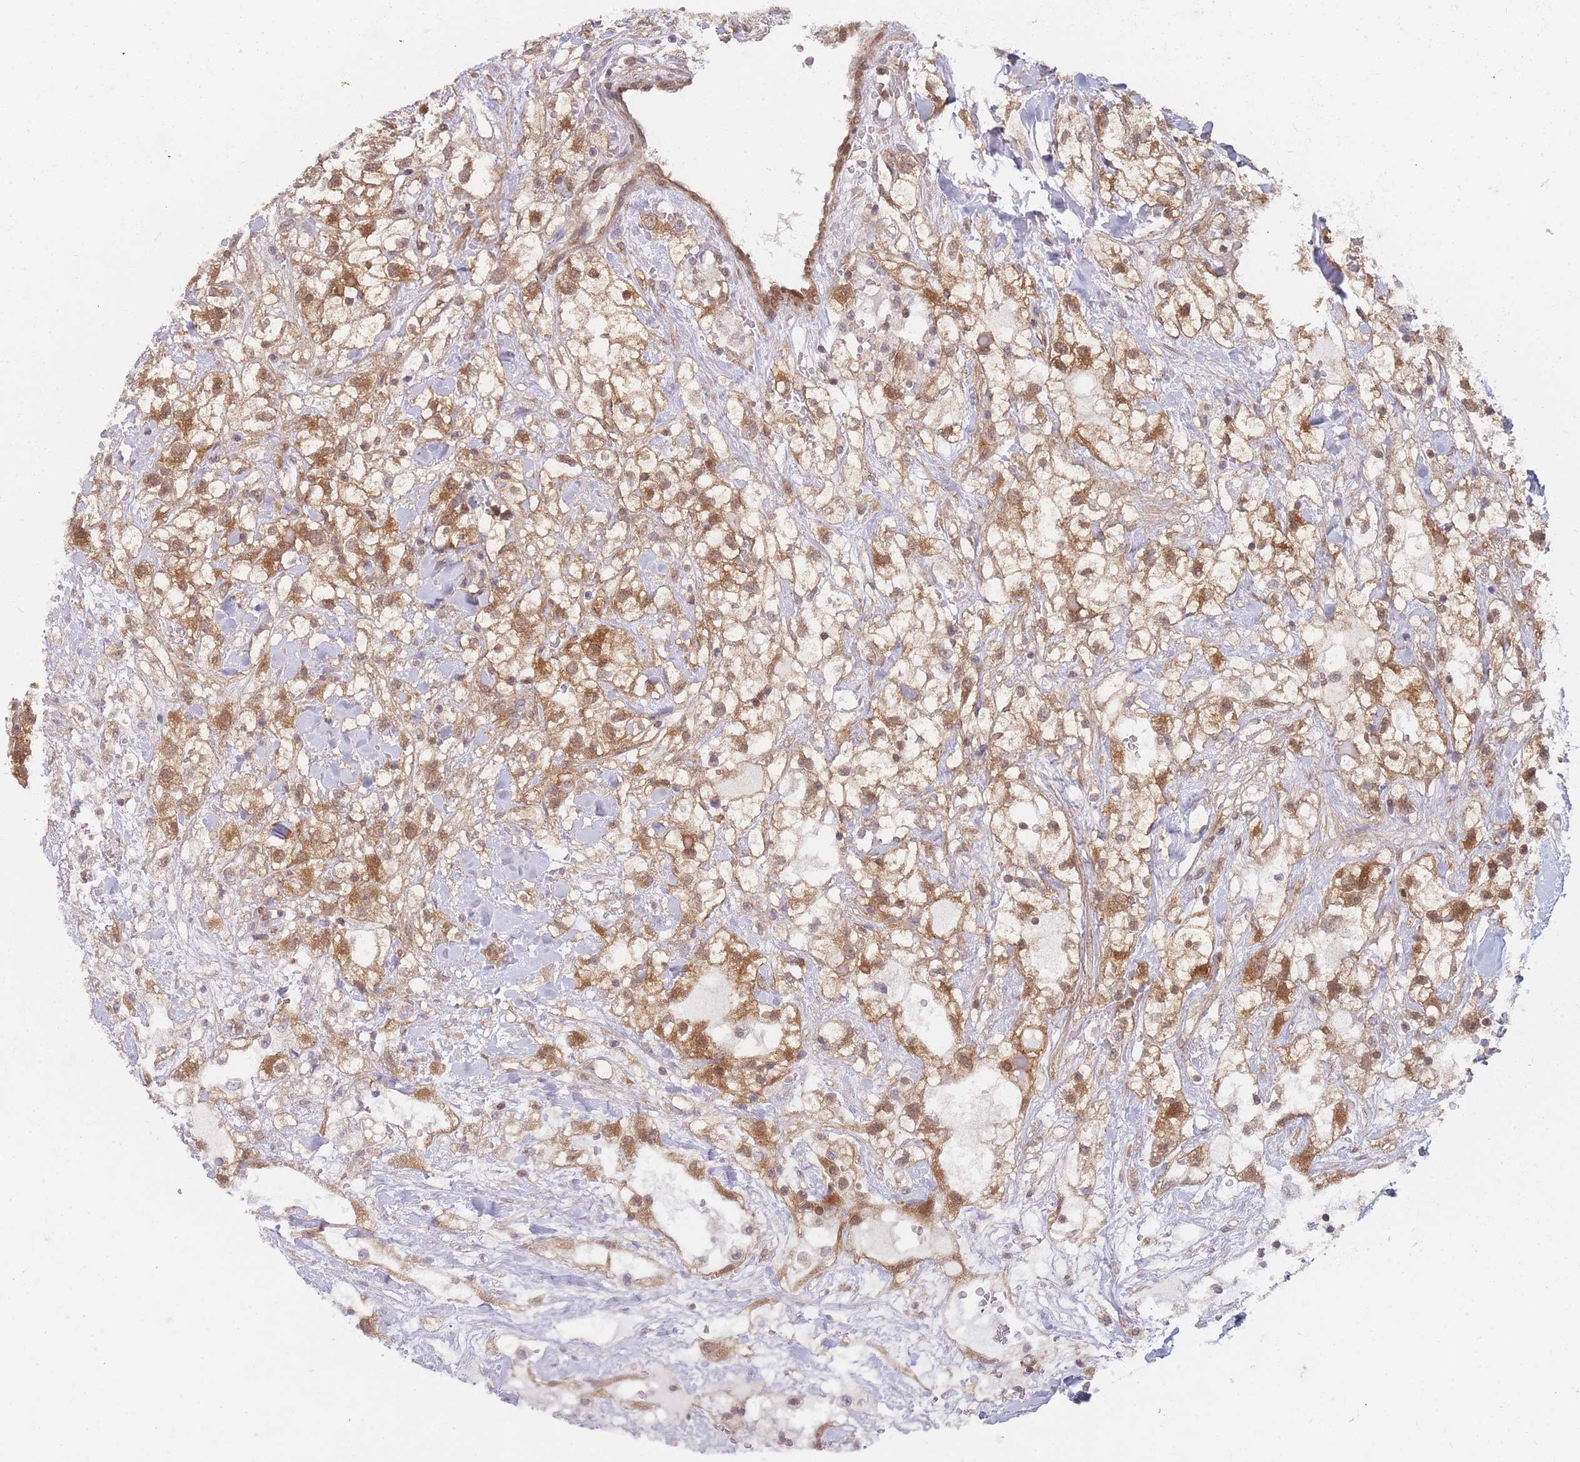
{"staining": {"intensity": "moderate", "quantity": ">75%", "location": "cytoplasmic/membranous"}, "tissue": "renal cancer", "cell_type": "Tumor cells", "image_type": "cancer", "snomed": [{"axis": "morphology", "description": "Adenocarcinoma, NOS"}, {"axis": "topography", "description": "Kidney"}], "caption": "Protein analysis of adenocarcinoma (renal) tissue exhibits moderate cytoplasmic/membranous positivity in approximately >75% of tumor cells.", "gene": "MRI1", "patient": {"sex": "male", "age": 59}}